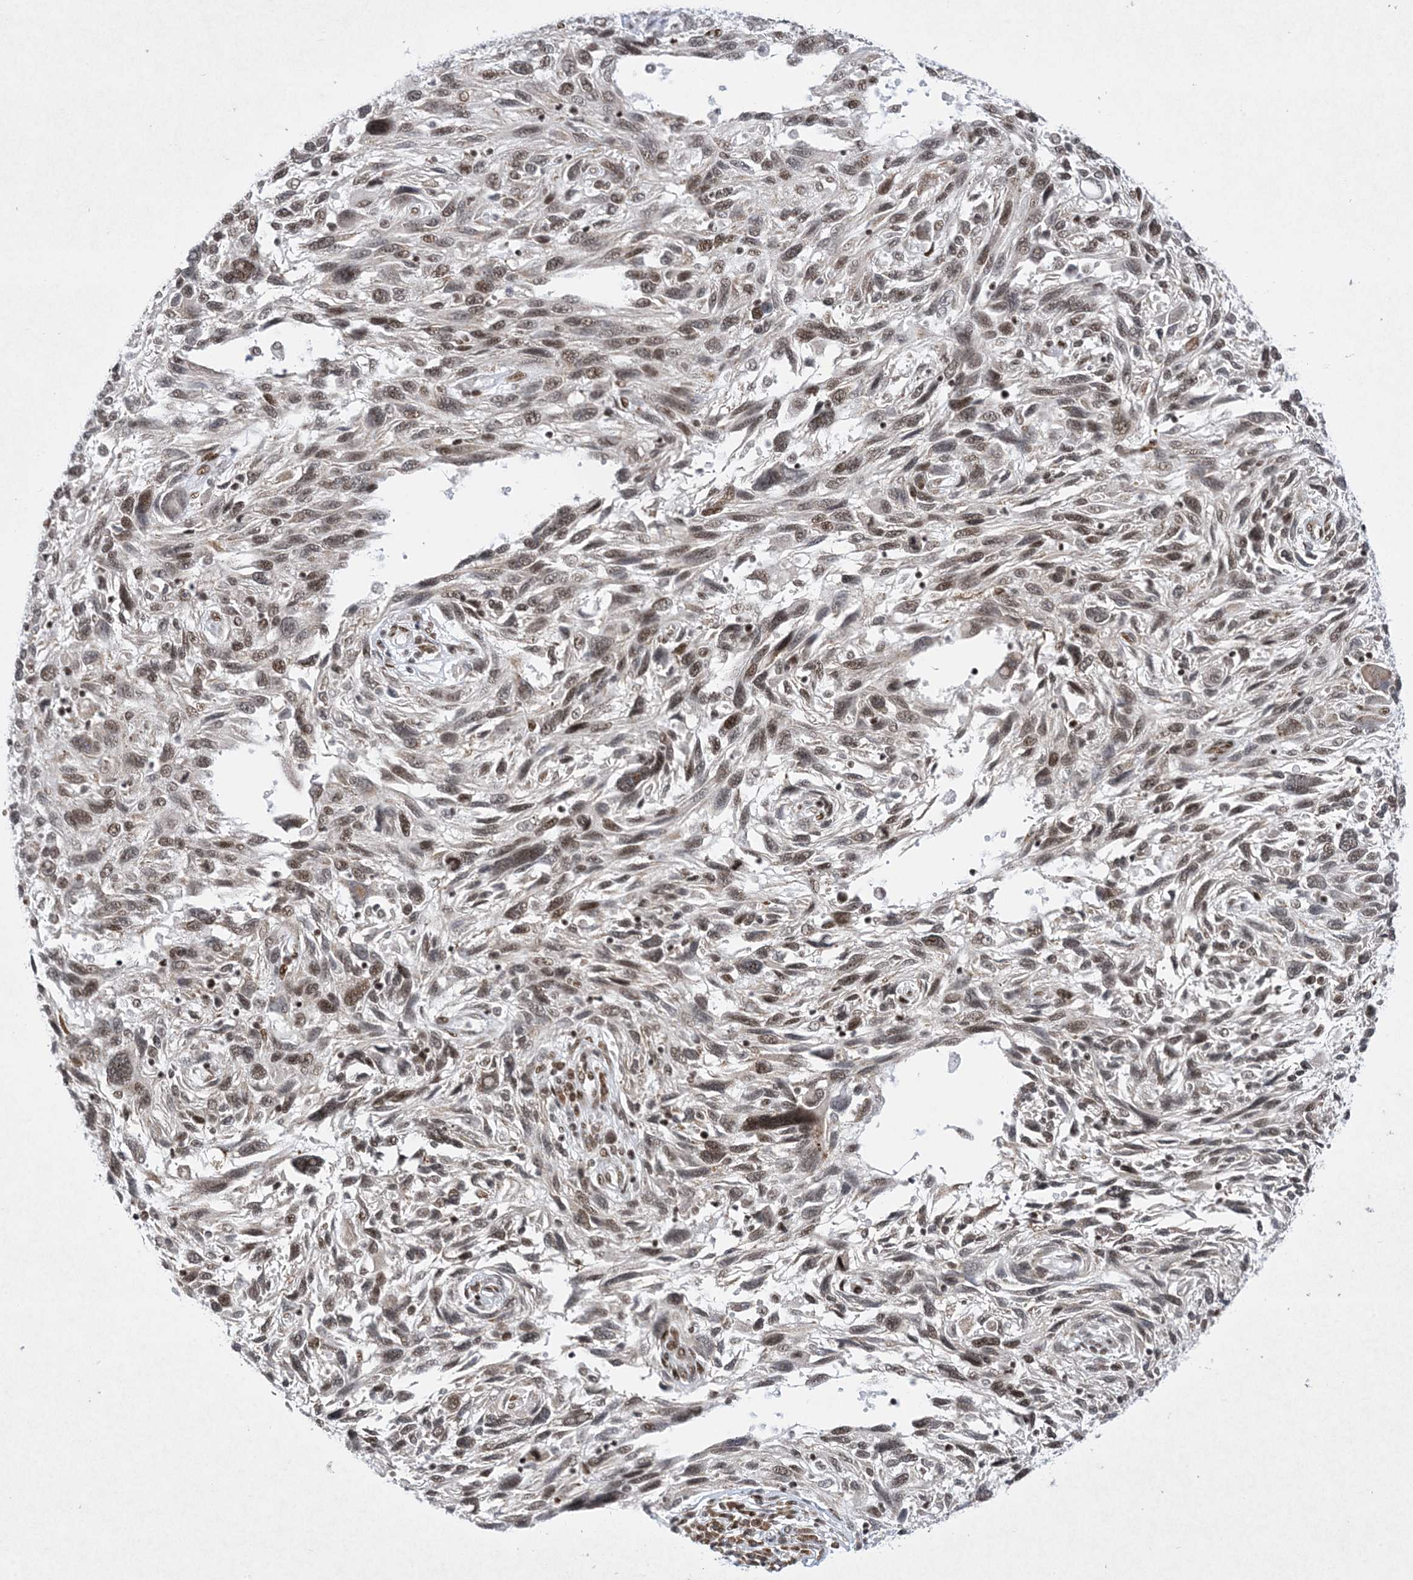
{"staining": {"intensity": "moderate", "quantity": ">75%", "location": "nuclear"}, "tissue": "melanoma", "cell_type": "Tumor cells", "image_type": "cancer", "snomed": [{"axis": "morphology", "description": "Malignant melanoma, NOS"}, {"axis": "topography", "description": "Skin"}], "caption": "Immunohistochemical staining of human malignant melanoma shows medium levels of moderate nuclear staining in about >75% of tumor cells.", "gene": "PKNOX2", "patient": {"sex": "male", "age": 53}}